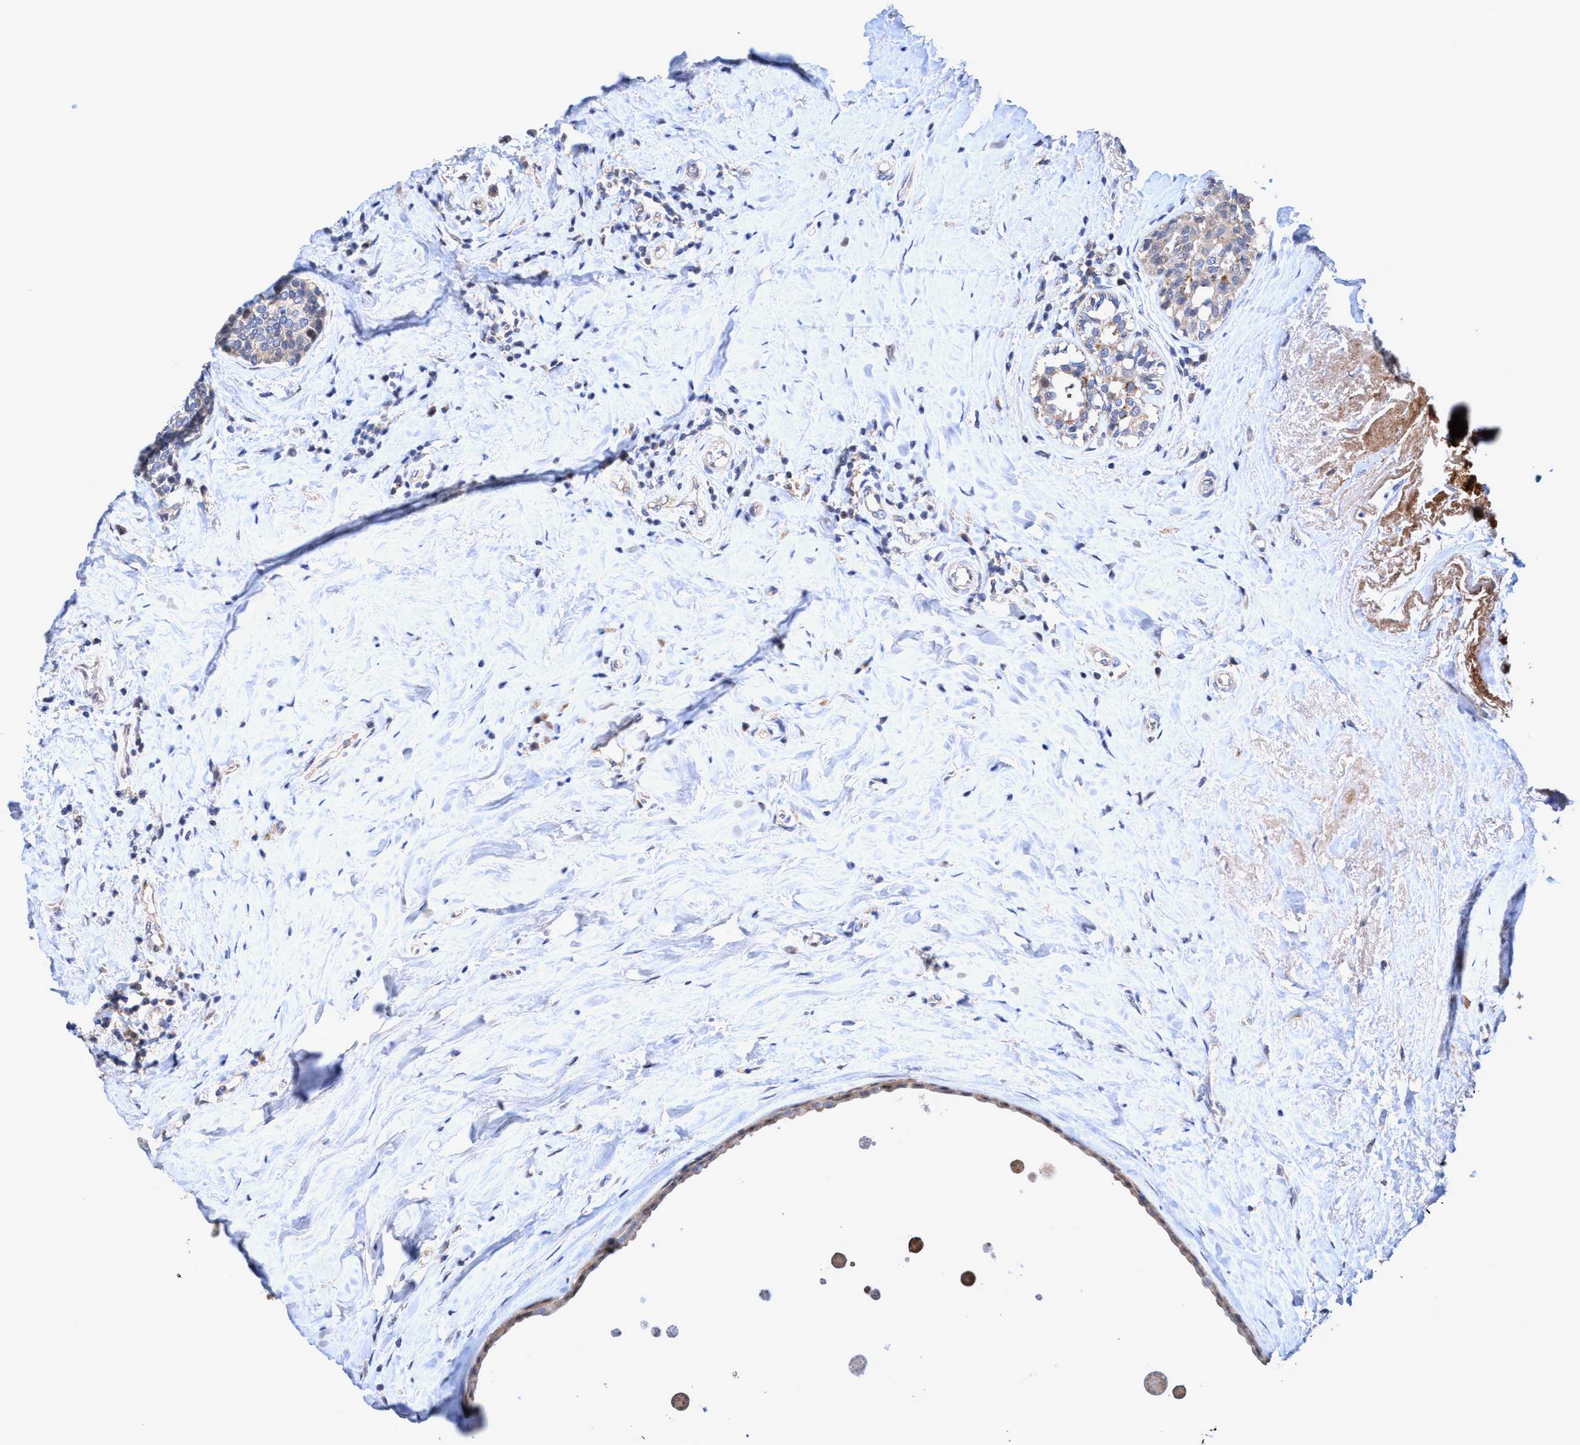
{"staining": {"intensity": "weak", "quantity": "25%-75%", "location": "cytoplasmic/membranous"}, "tissue": "breast cancer", "cell_type": "Tumor cells", "image_type": "cancer", "snomed": [{"axis": "morphology", "description": "Duct carcinoma"}, {"axis": "topography", "description": "Breast"}], "caption": "Immunohistochemistry (IHC) photomicrograph of neoplastic tissue: human infiltrating ductal carcinoma (breast) stained using IHC demonstrates low levels of weak protein expression localized specifically in the cytoplasmic/membranous of tumor cells, appearing as a cytoplasmic/membranous brown color.", "gene": "ZNF677", "patient": {"sex": "female", "age": 55}}